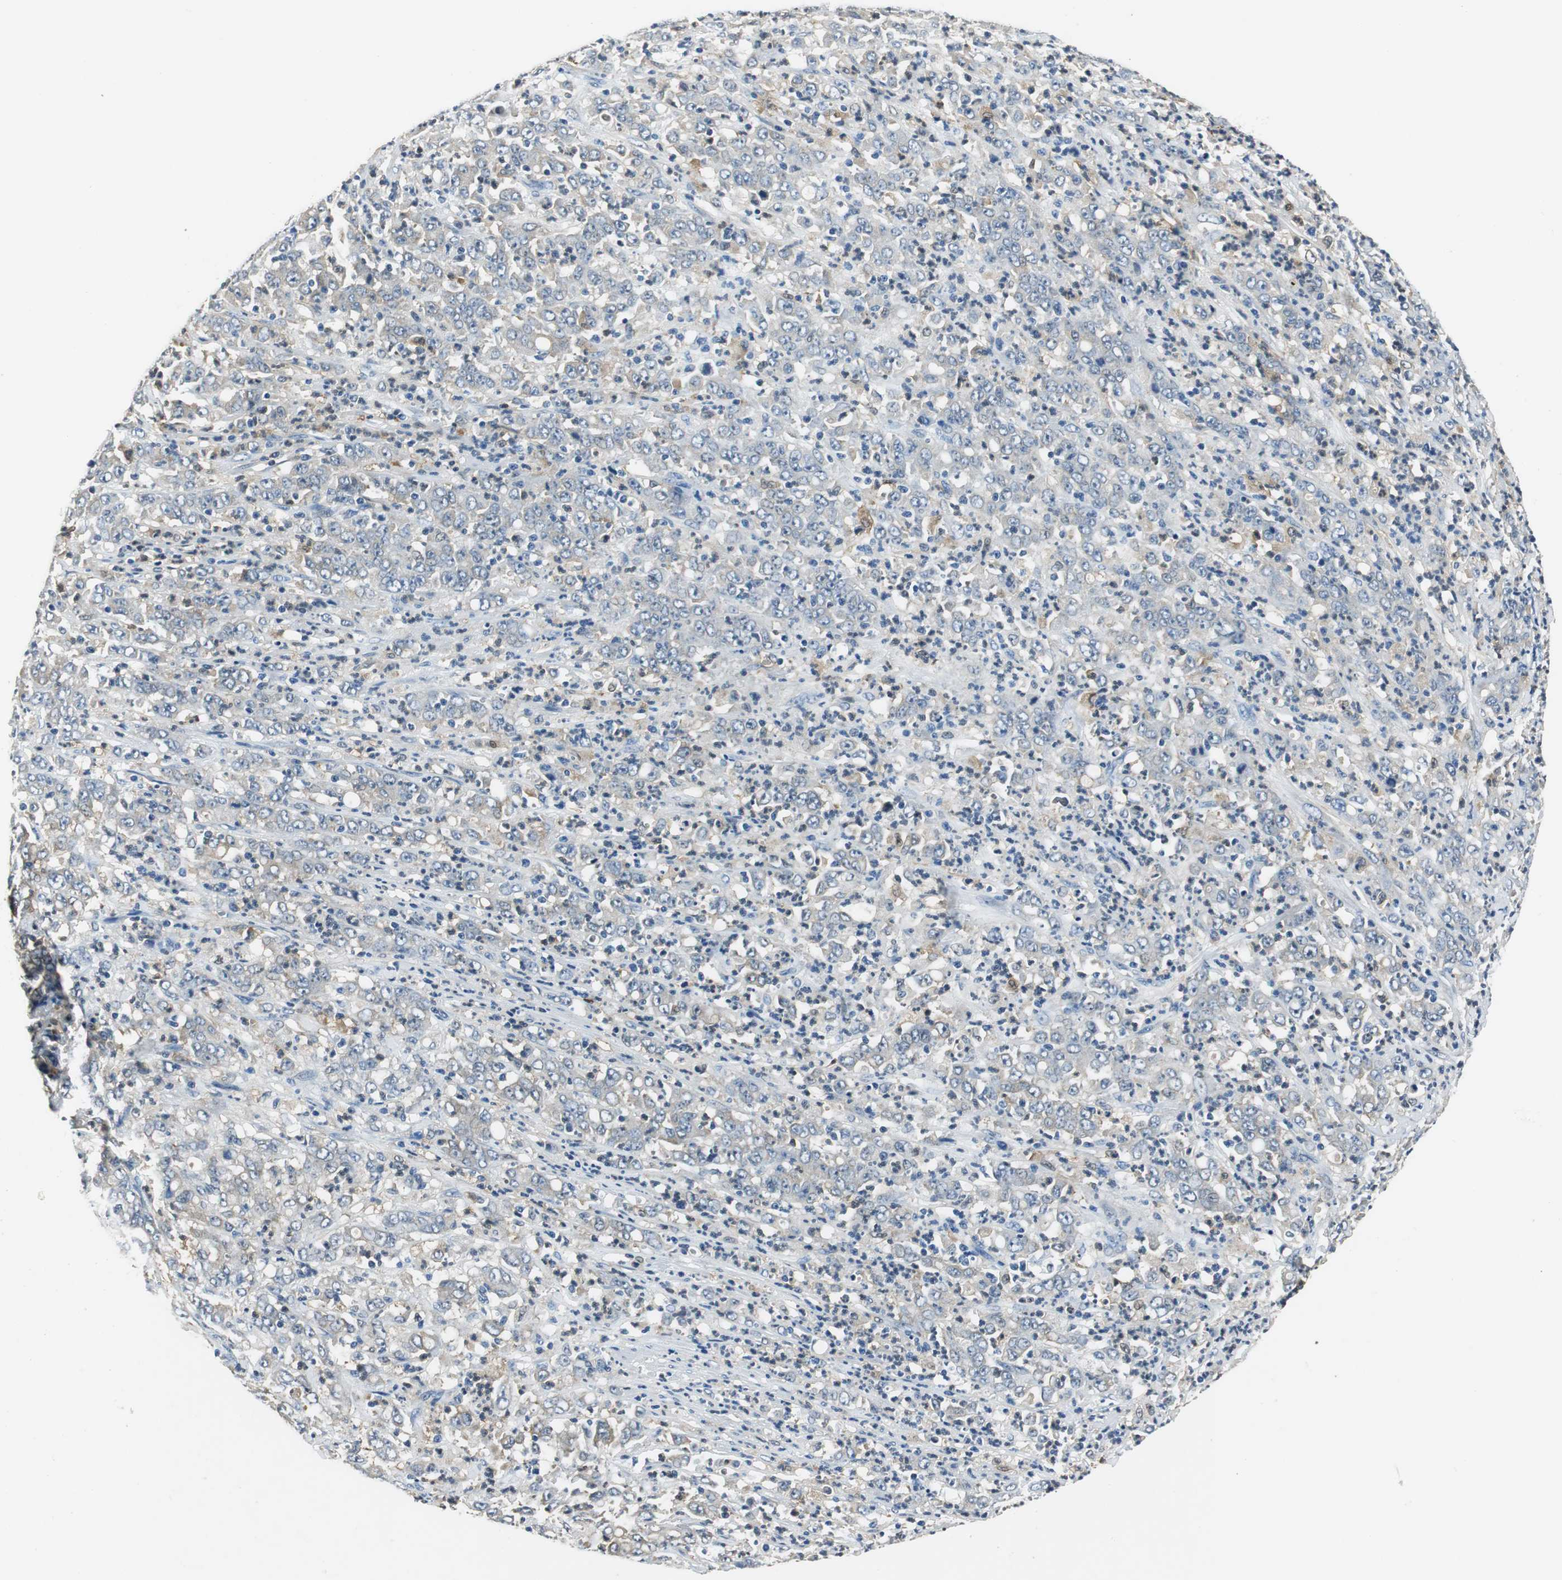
{"staining": {"intensity": "negative", "quantity": "none", "location": "none"}, "tissue": "stomach cancer", "cell_type": "Tumor cells", "image_type": "cancer", "snomed": [{"axis": "morphology", "description": "Adenocarcinoma, NOS"}, {"axis": "topography", "description": "Stomach, lower"}], "caption": "High magnification brightfield microscopy of adenocarcinoma (stomach) stained with DAB (brown) and counterstained with hematoxylin (blue): tumor cells show no significant expression. The staining was performed using DAB (3,3'-diaminobenzidine) to visualize the protein expression in brown, while the nuclei were stained in blue with hematoxylin (Magnification: 20x).", "gene": "ME1", "patient": {"sex": "female", "age": 71}}